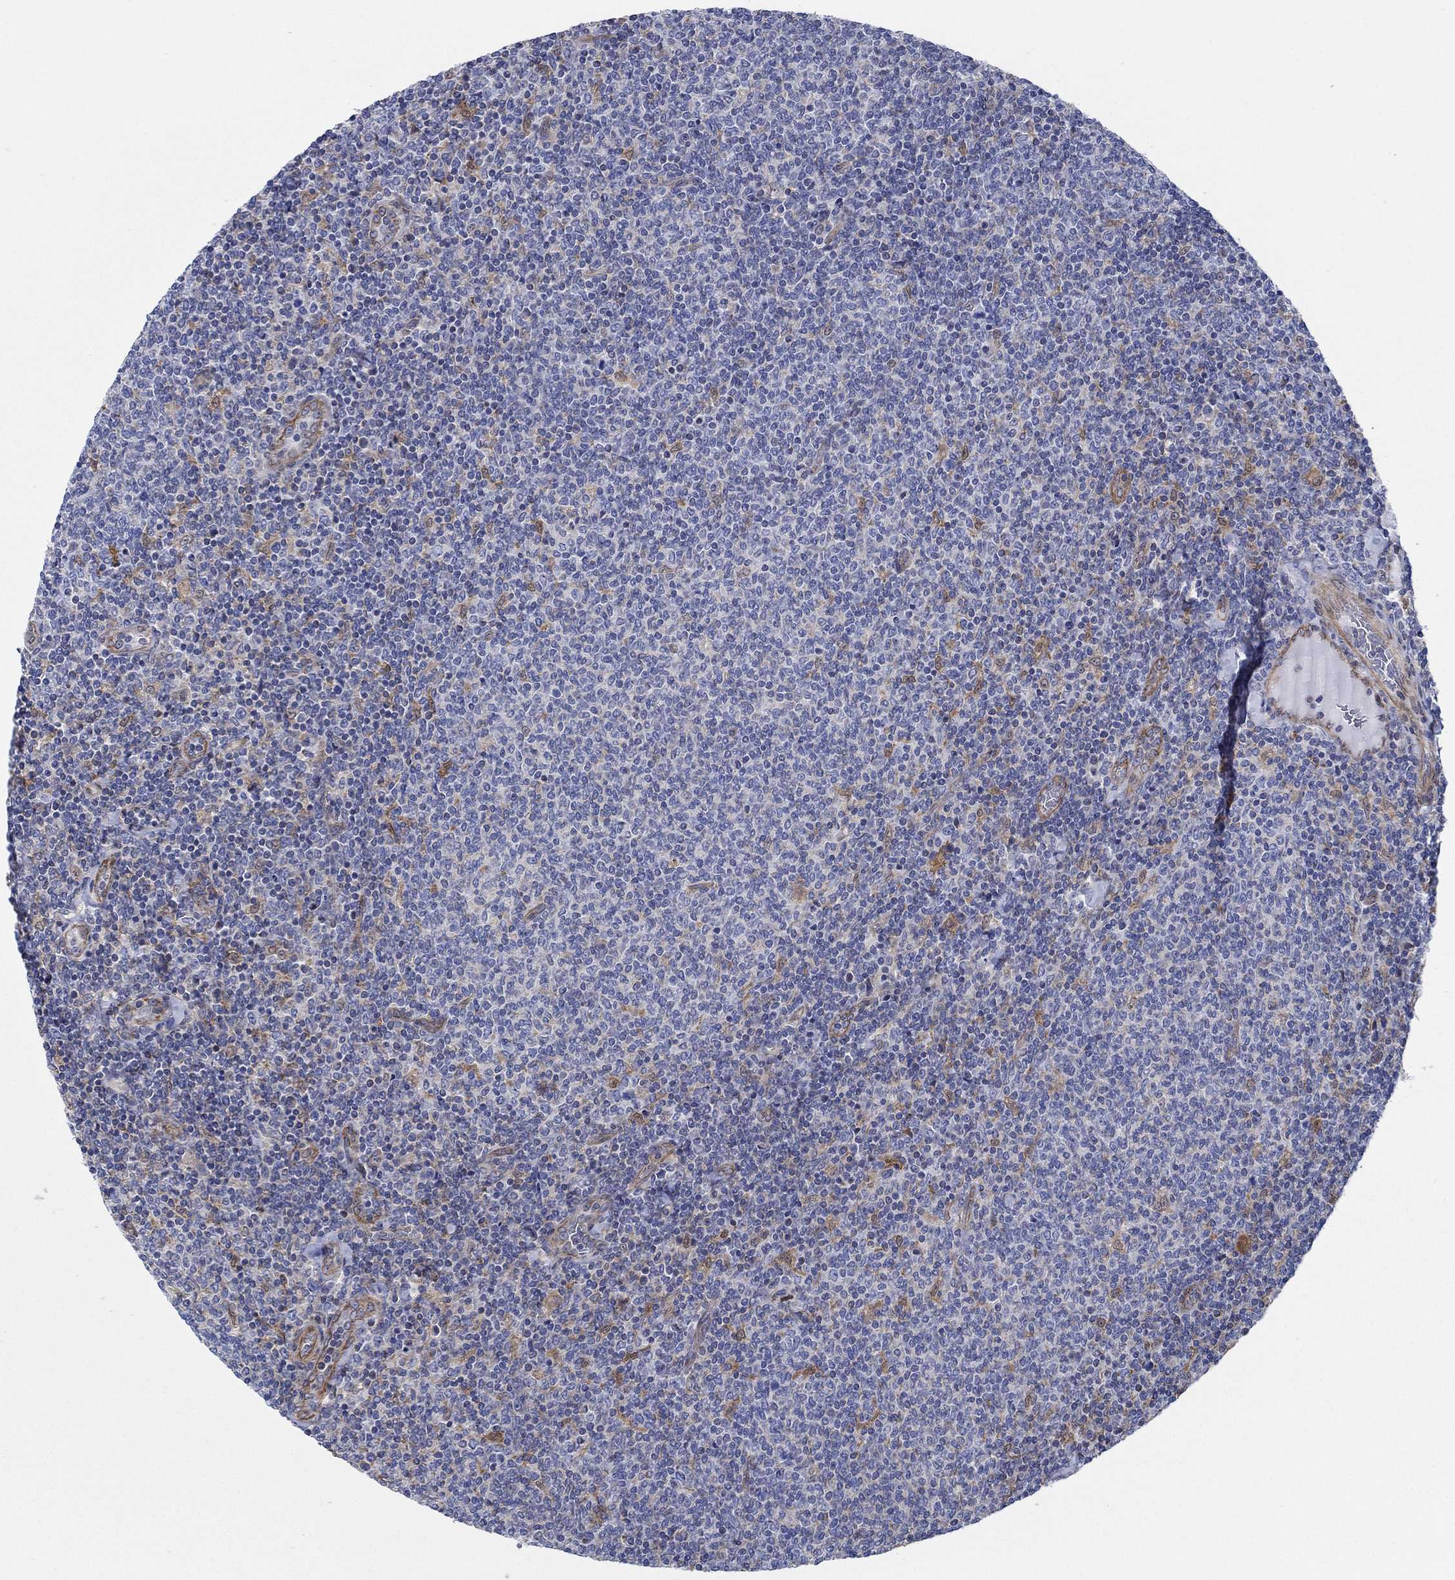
{"staining": {"intensity": "negative", "quantity": "none", "location": "none"}, "tissue": "lymphoma", "cell_type": "Tumor cells", "image_type": "cancer", "snomed": [{"axis": "morphology", "description": "Malignant lymphoma, non-Hodgkin's type, Low grade"}, {"axis": "topography", "description": "Lymph node"}], "caption": "This is a photomicrograph of immunohistochemistry (IHC) staining of lymphoma, which shows no expression in tumor cells.", "gene": "FMN1", "patient": {"sex": "male", "age": 52}}